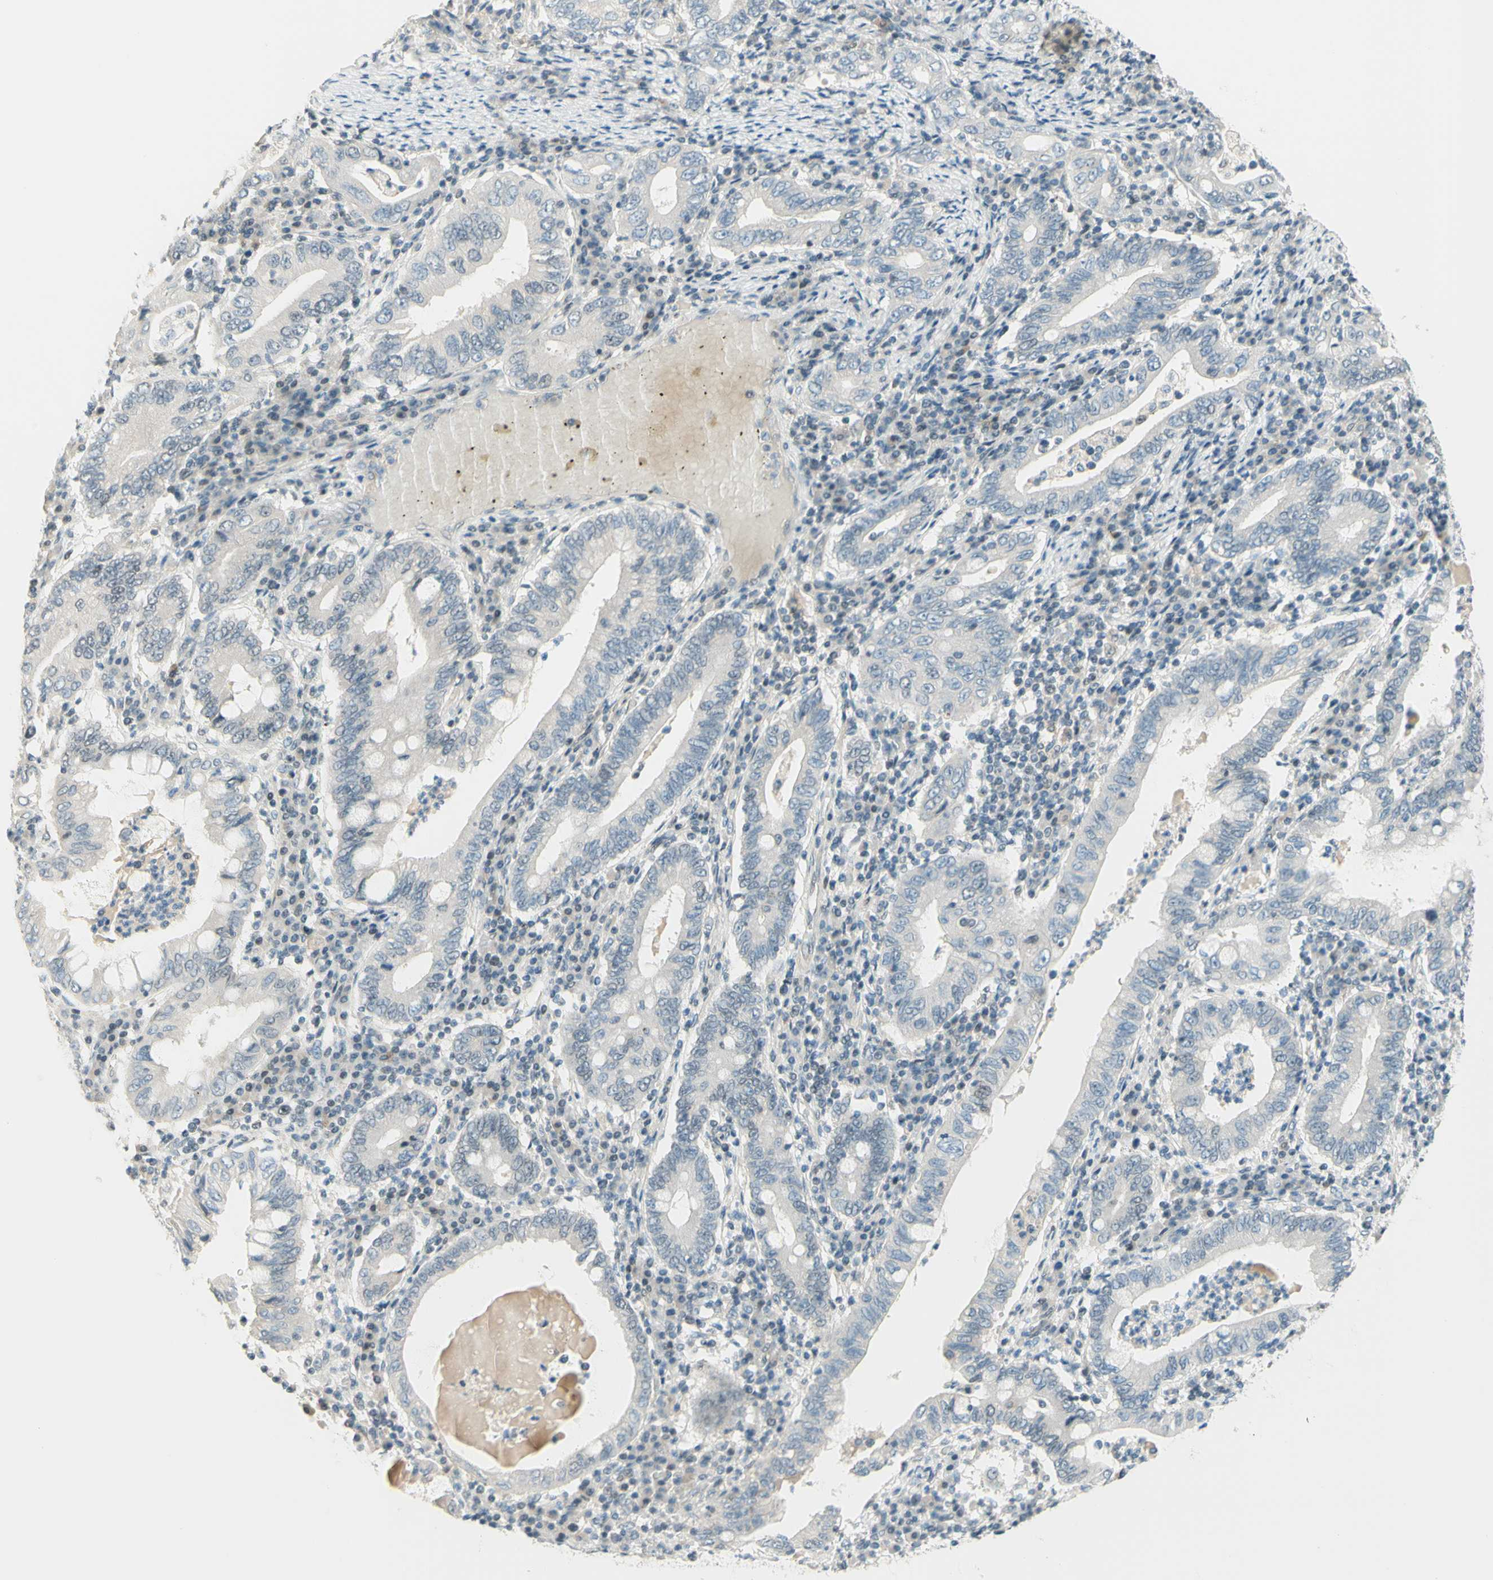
{"staining": {"intensity": "negative", "quantity": "none", "location": "none"}, "tissue": "stomach cancer", "cell_type": "Tumor cells", "image_type": "cancer", "snomed": [{"axis": "morphology", "description": "Normal tissue, NOS"}, {"axis": "morphology", "description": "Adenocarcinoma, NOS"}, {"axis": "topography", "description": "Esophagus"}, {"axis": "topography", "description": "Stomach, upper"}, {"axis": "topography", "description": "Peripheral nerve tissue"}], "caption": "Tumor cells show no significant protein staining in adenocarcinoma (stomach).", "gene": "JPH1", "patient": {"sex": "male", "age": 62}}